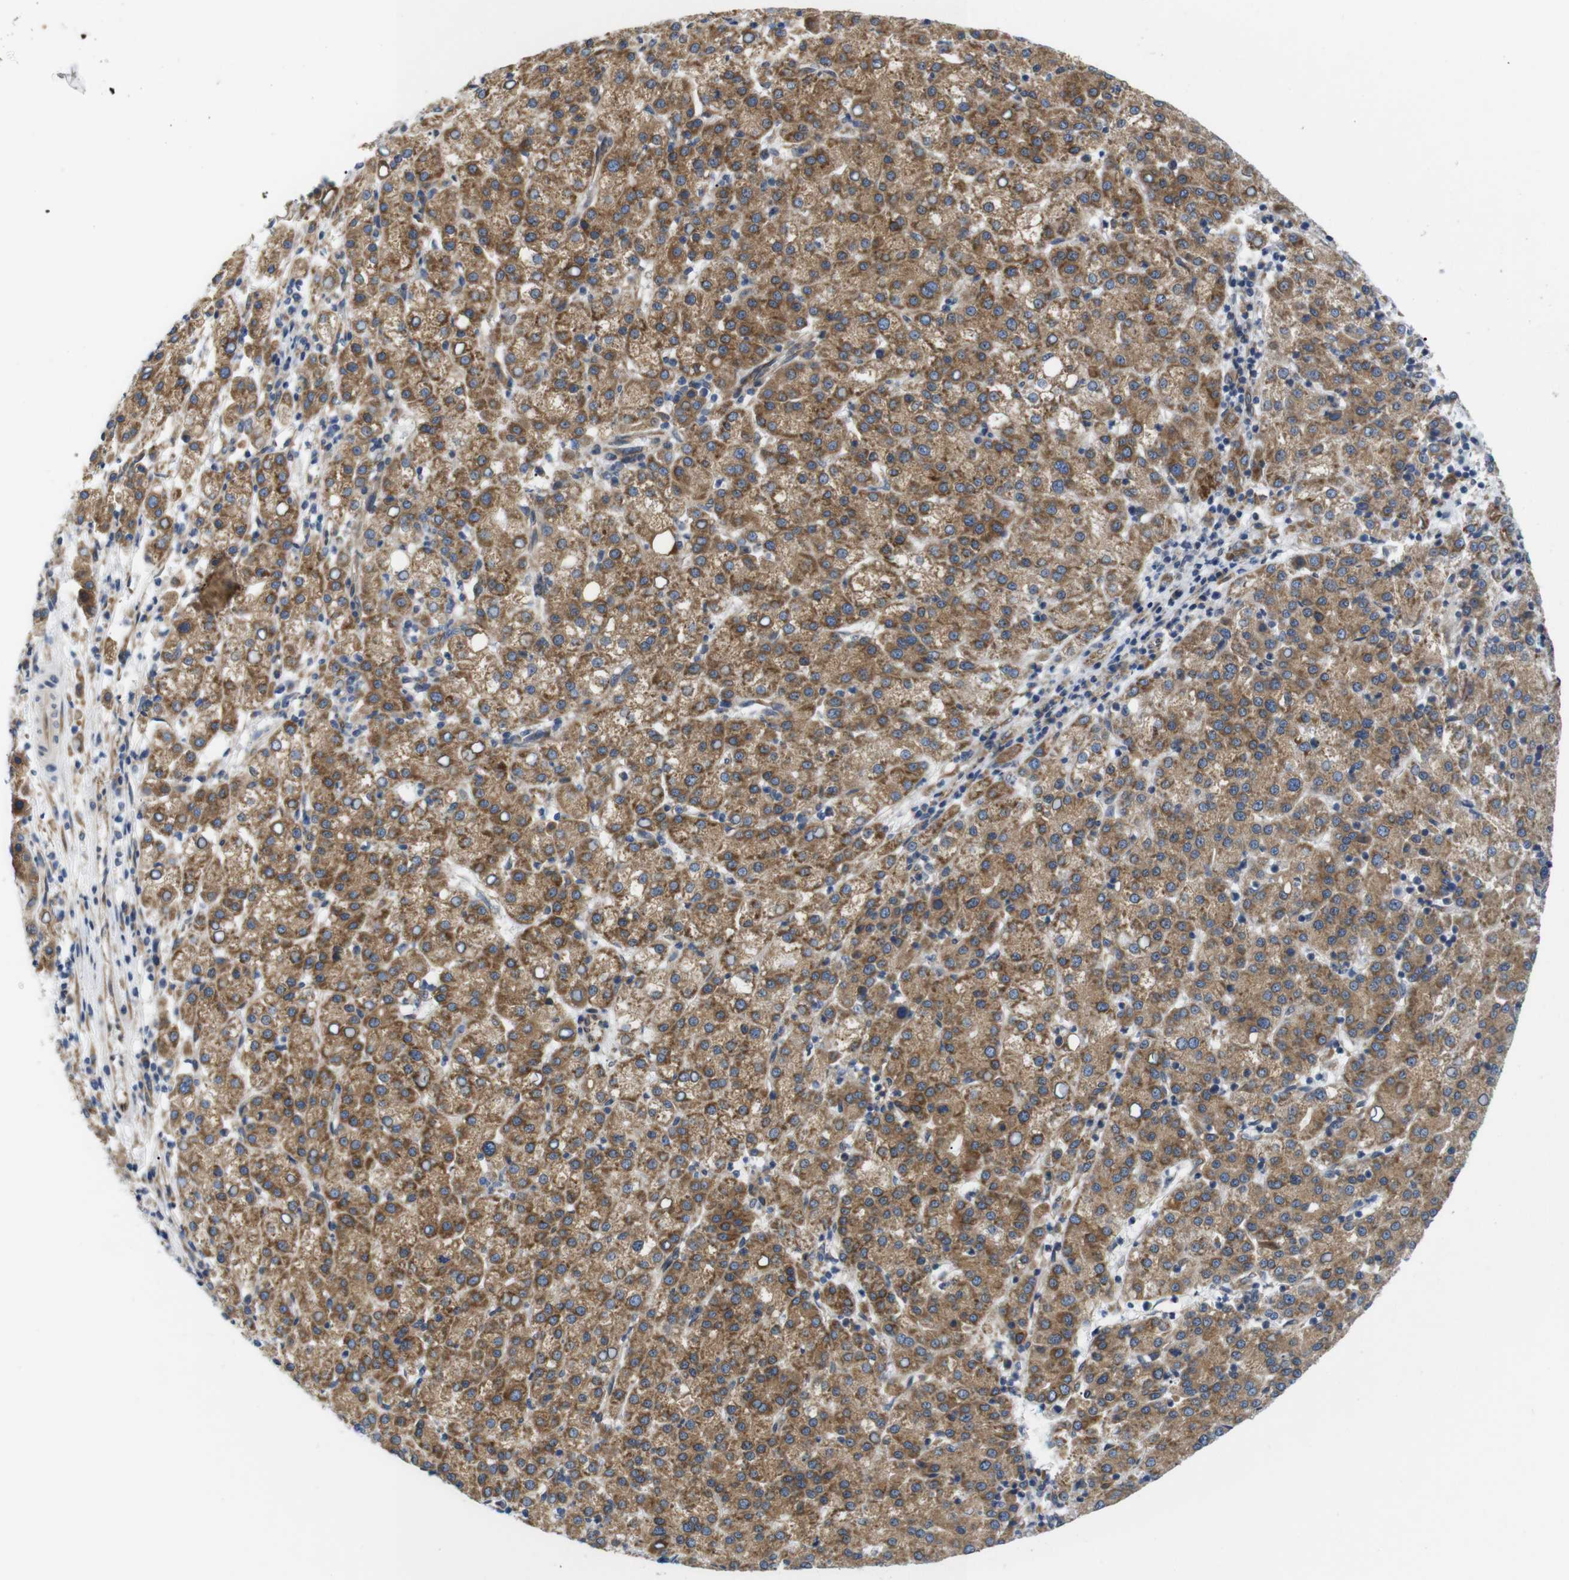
{"staining": {"intensity": "moderate", "quantity": ">75%", "location": "cytoplasmic/membranous"}, "tissue": "liver cancer", "cell_type": "Tumor cells", "image_type": "cancer", "snomed": [{"axis": "morphology", "description": "Carcinoma, Hepatocellular, NOS"}, {"axis": "topography", "description": "Liver"}], "caption": "Protein analysis of liver cancer tissue exhibits moderate cytoplasmic/membranous staining in approximately >75% of tumor cells. (brown staining indicates protein expression, while blue staining denotes nuclei).", "gene": "HACD3", "patient": {"sex": "female", "age": 58}}